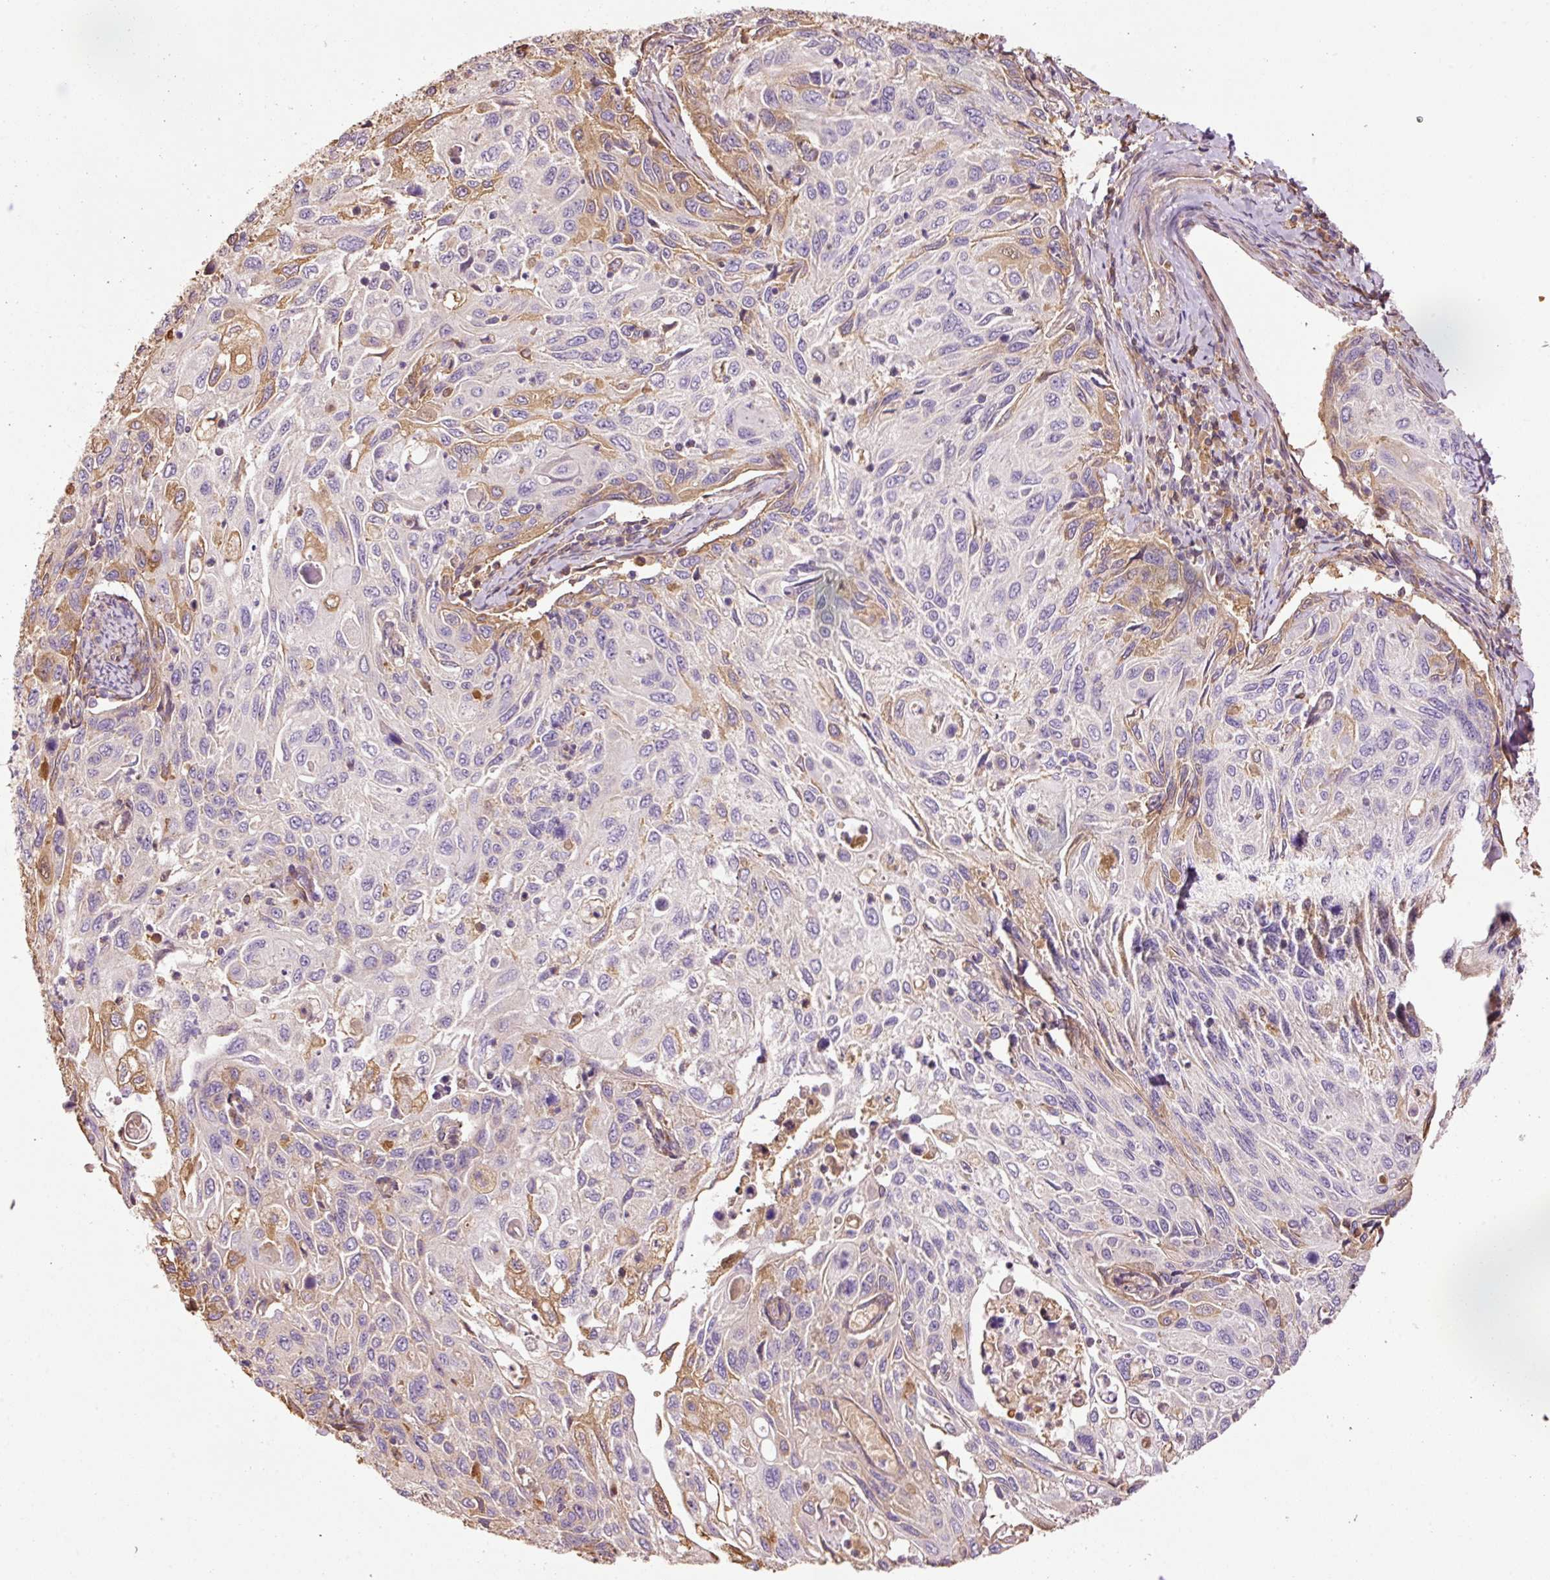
{"staining": {"intensity": "moderate", "quantity": "<25%", "location": "cytoplasmic/membranous"}, "tissue": "cervical cancer", "cell_type": "Tumor cells", "image_type": "cancer", "snomed": [{"axis": "morphology", "description": "Squamous cell carcinoma, NOS"}, {"axis": "topography", "description": "Cervix"}], "caption": "A photomicrograph of squamous cell carcinoma (cervical) stained for a protein demonstrates moderate cytoplasmic/membranous brown staining in tumor cells.", "gene": "NID2", "patient": {"sex": "female", "age": 70}}